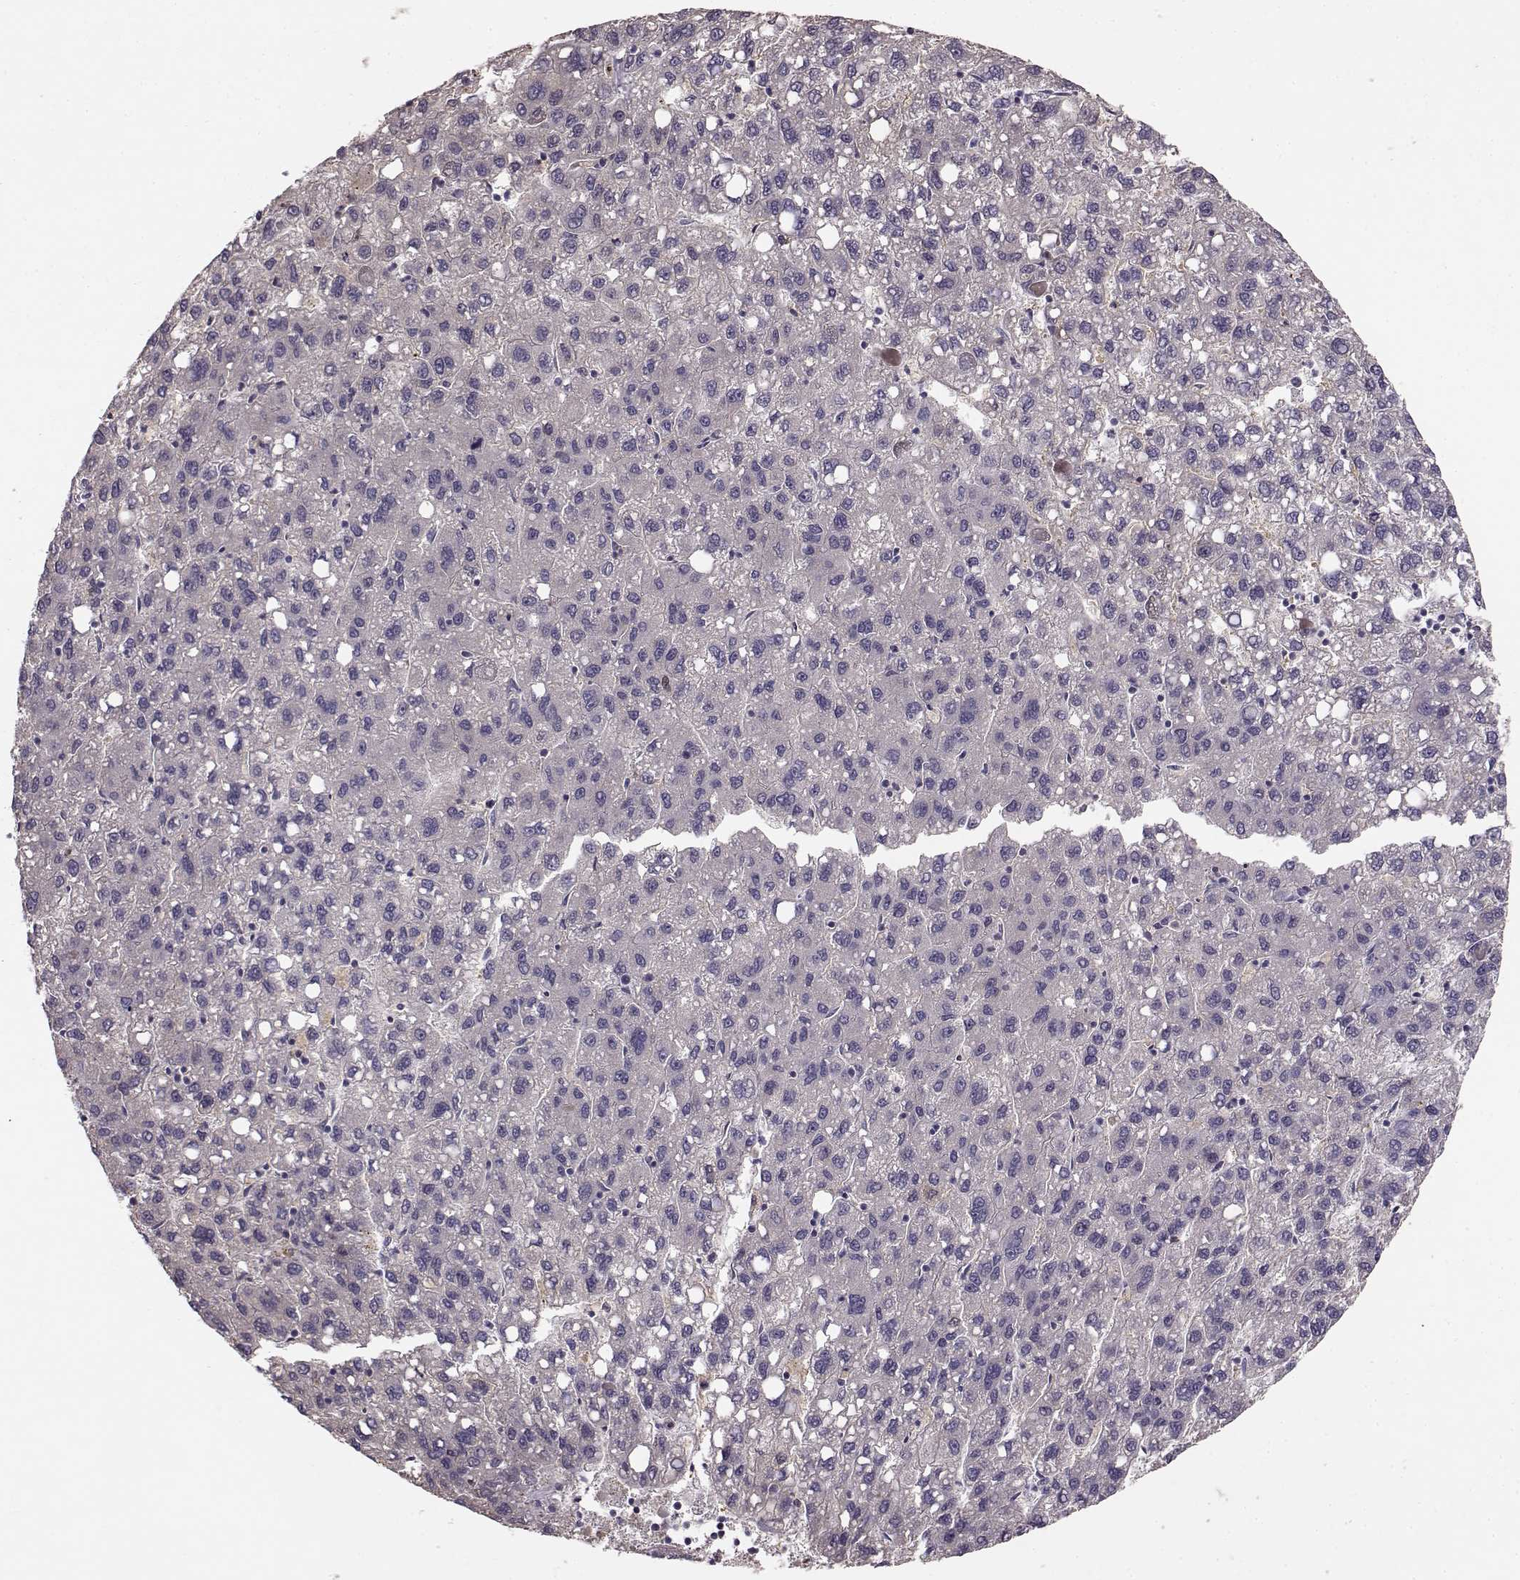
{"staining": {"intensity": "negative", "quantity": "none", "location": "none"}, "tissue": "liver cancer", "cell_type": "Tumor cells", "image_type": "cancer", "snomed": [{"axis": "morphology", "description": "Carcinoma, Hepatocellular, NOS"}, {"axis": "topography", "description": "Liver"}], "caption": "Hepatocellular carcinoma (liver) stained for a protein using immunohistochemistry (IHC) reveals no positivity tumor cells.", "gene": "YJEFN3", "patient": {"sex": "female", "age": 82}}